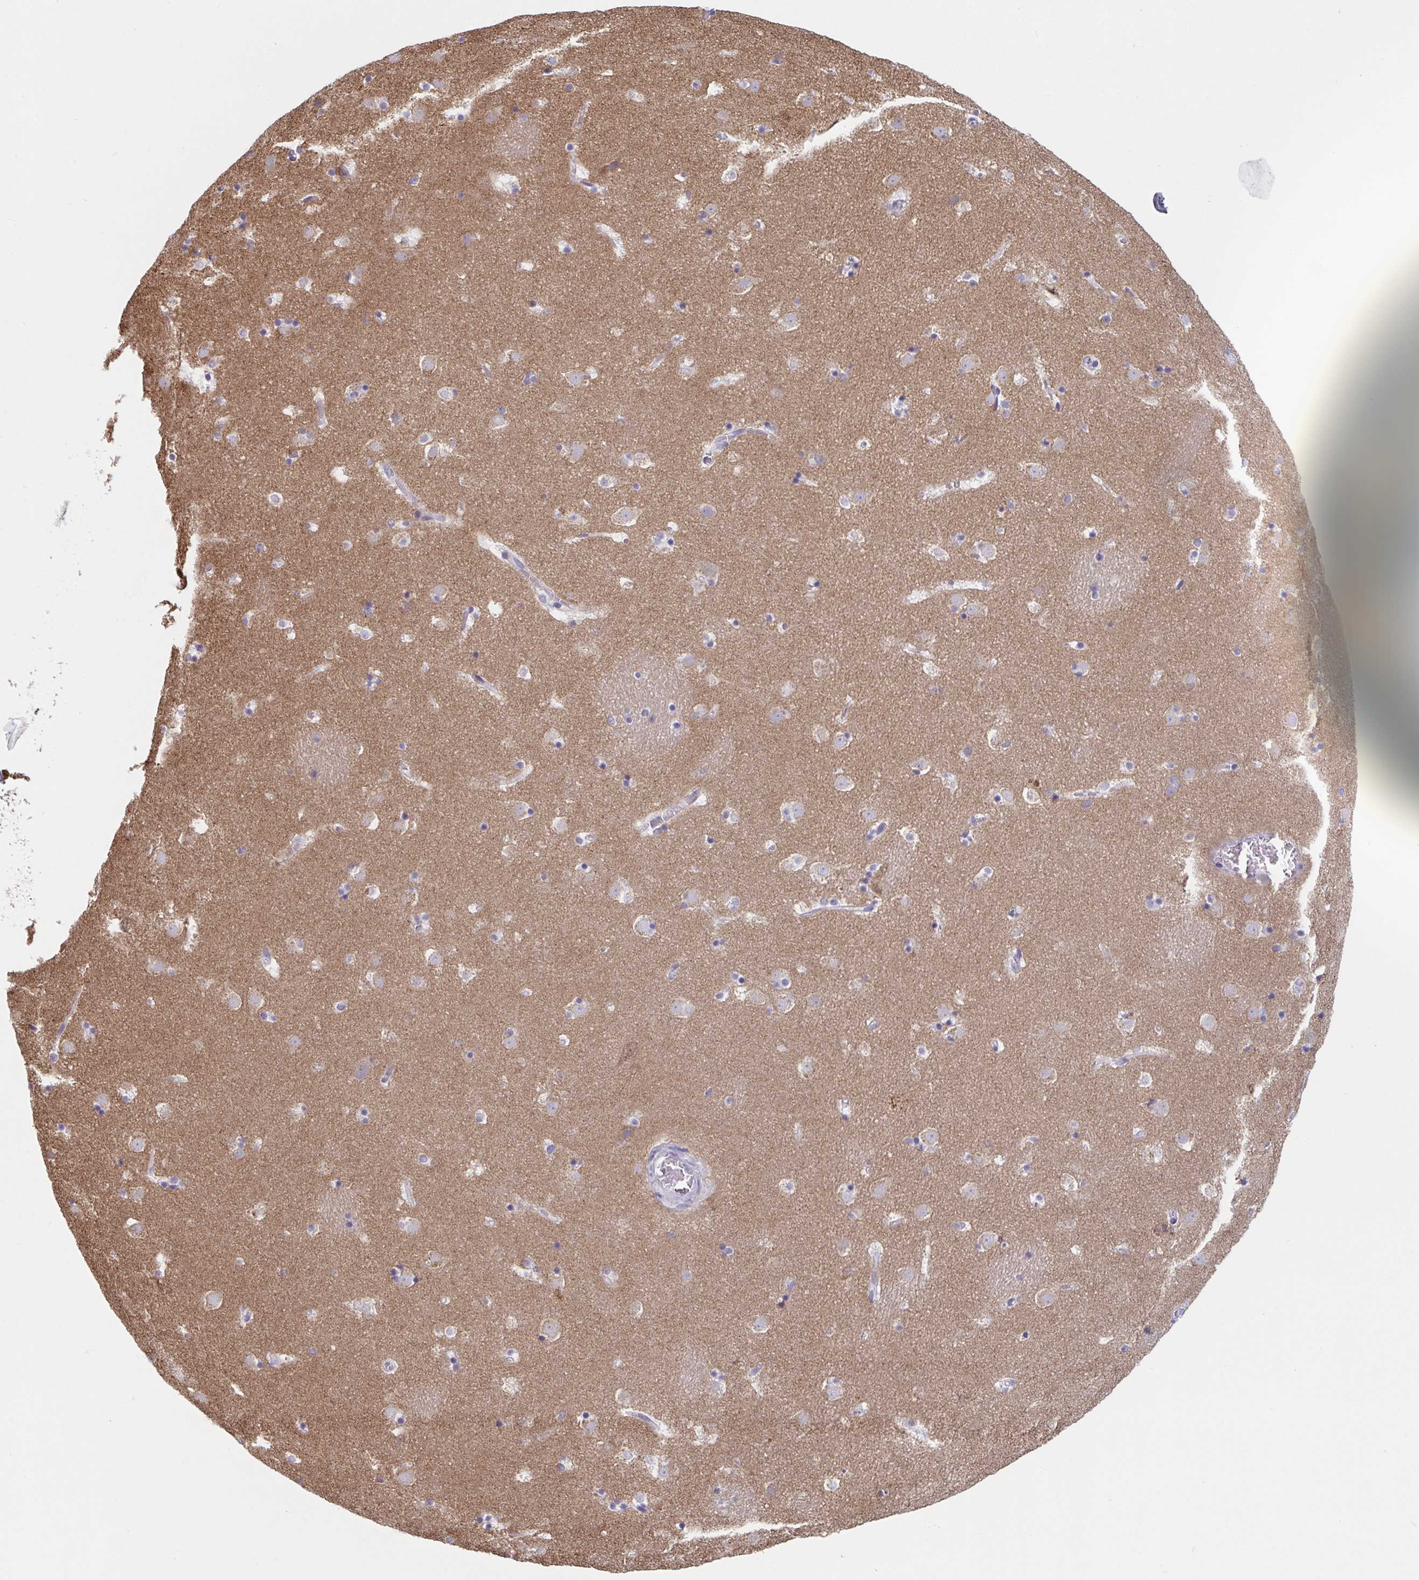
{"staining": {"intensity": "negative", "quantity": "none", "location": "none"}, "tissue": "caudate", "cell_type": "Glial cells", "image_type": "normal", "snomed": [{"axis": "morphology", "description": "Normal tissue, NOS"}, {"axis": "topography", "description": "Lateral ventricle wall"}], "caption": "High power microscopy micrograph of an immunohistochemistry micrograph of benign caudate, revealing no significant positivity in glial cells.", "gene": "NIPSNAP1", "patient": {"sex": "male", "age": 37}}